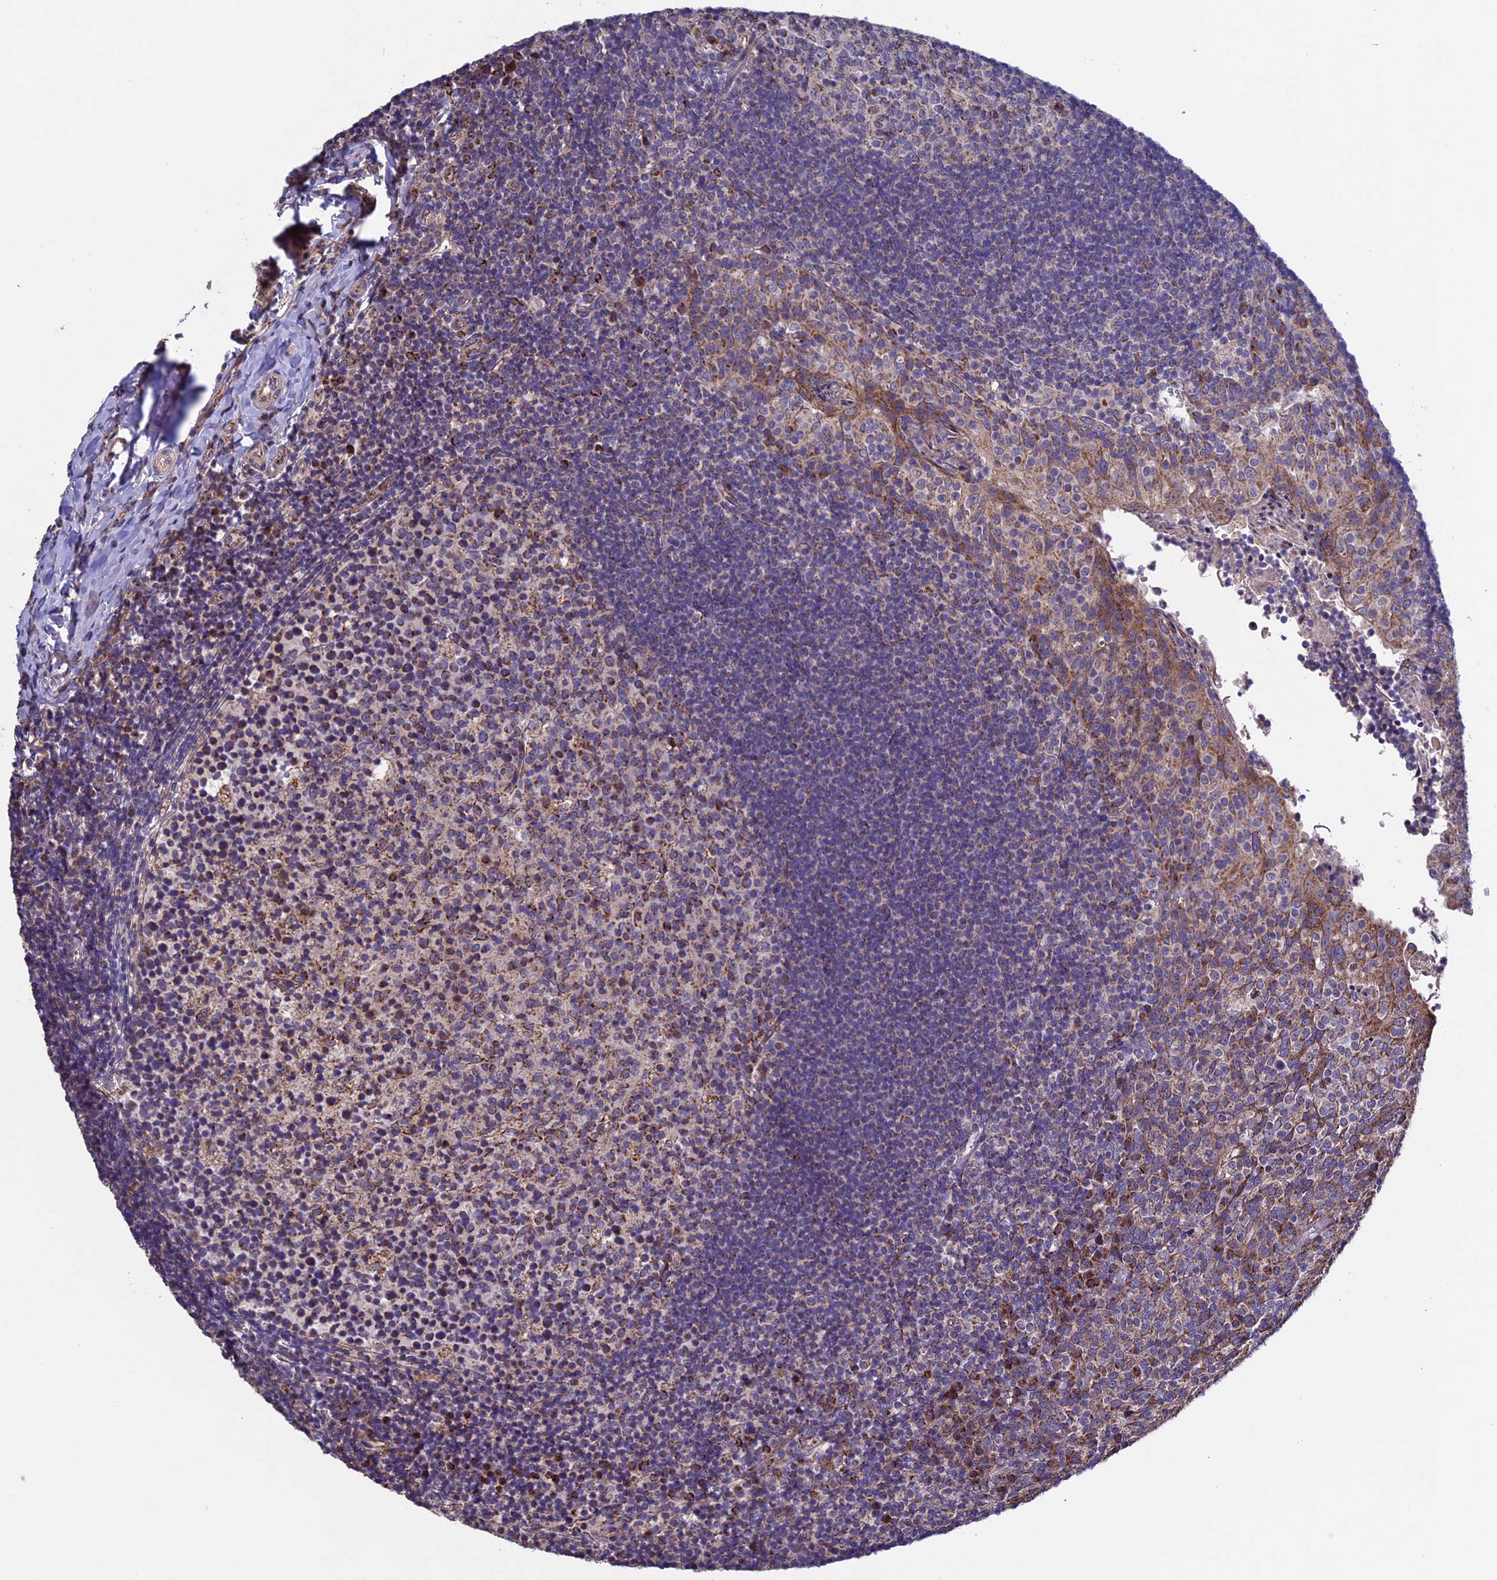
{"staining": {"intensity": "moderate", "quantity": "25%-75%", "location": "cytoplasmic/membranous"}, "tissue": "tonsil", "cell_type": "Germinal center cells", "image_type": "normal", "snomed": [{"axis": "morphology", "description": "Normal tissue, NOS"}, {"axis": "topography", "description": "Tonsil"}], "caption": "Immunohistochemical staining of normal tonsil demonstrates moderate cytoplasmic/membranous protein staining in approximately 25%-75% of germinal center cells.", "gene": "RNF17", "patient": {"sex": "female", "age": 10}}